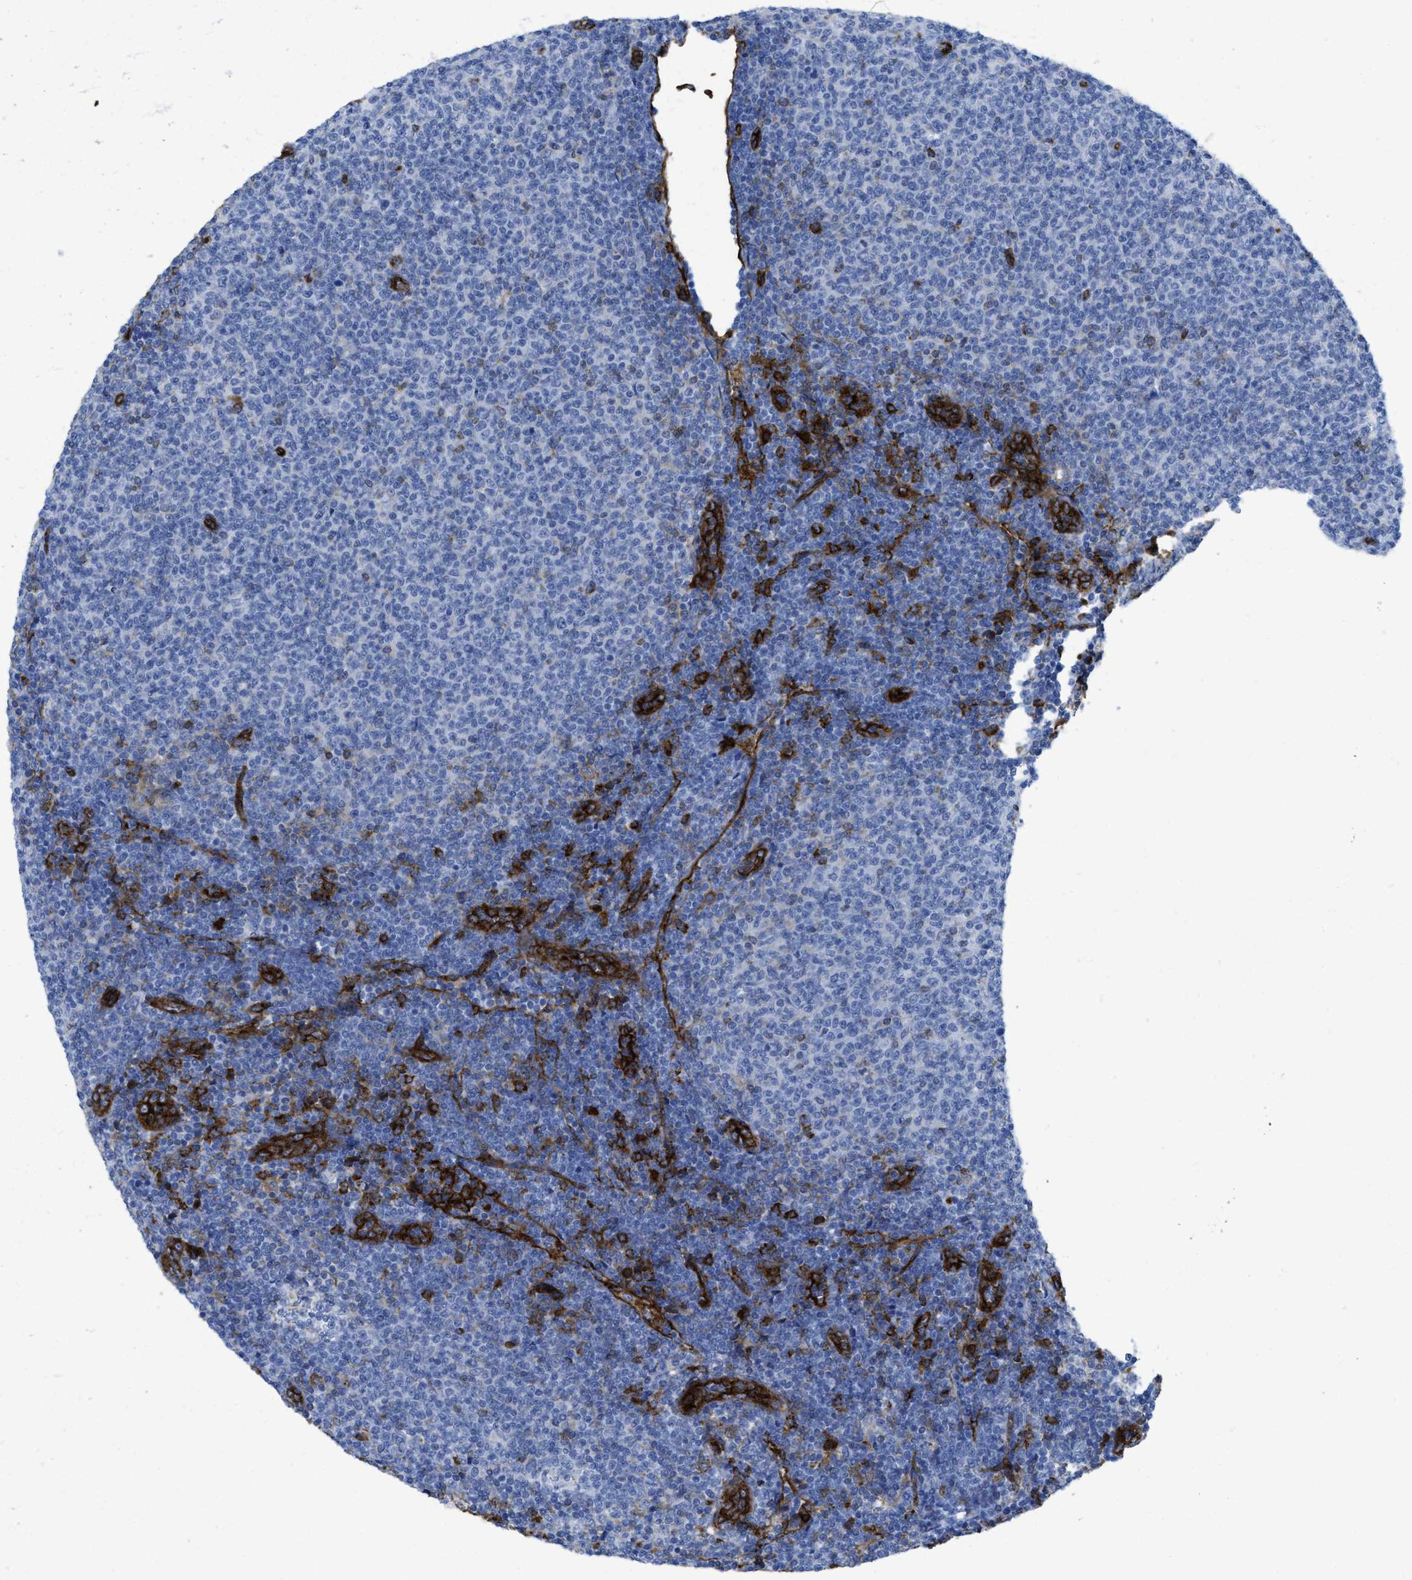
{"staining": {"intensity": "negative", "quantity": "none", "location": "none"}, "tissue": "lymphoma", "cell_type": "Tumor cells", "image_type": "cancer", "snomed": [{"axis": "morphology", "description": "Malignant lymphoma, non-Hodgkin's type, Low grade"}, {"axis": "topography", "description": "Lymph node"}], "caption": "IHC micrograph of neoplastic tissue: human lymphoma stained with DAB (3,3'-diaminobenzidine) displays no significant protein expression in tumor cells. (DAB (3,3'-diaminobenzidine) IHC visualized using brightfield microscopy, high magnification).", "gene": "HIP1", "patient": {"sex": "male", "age": 66}}